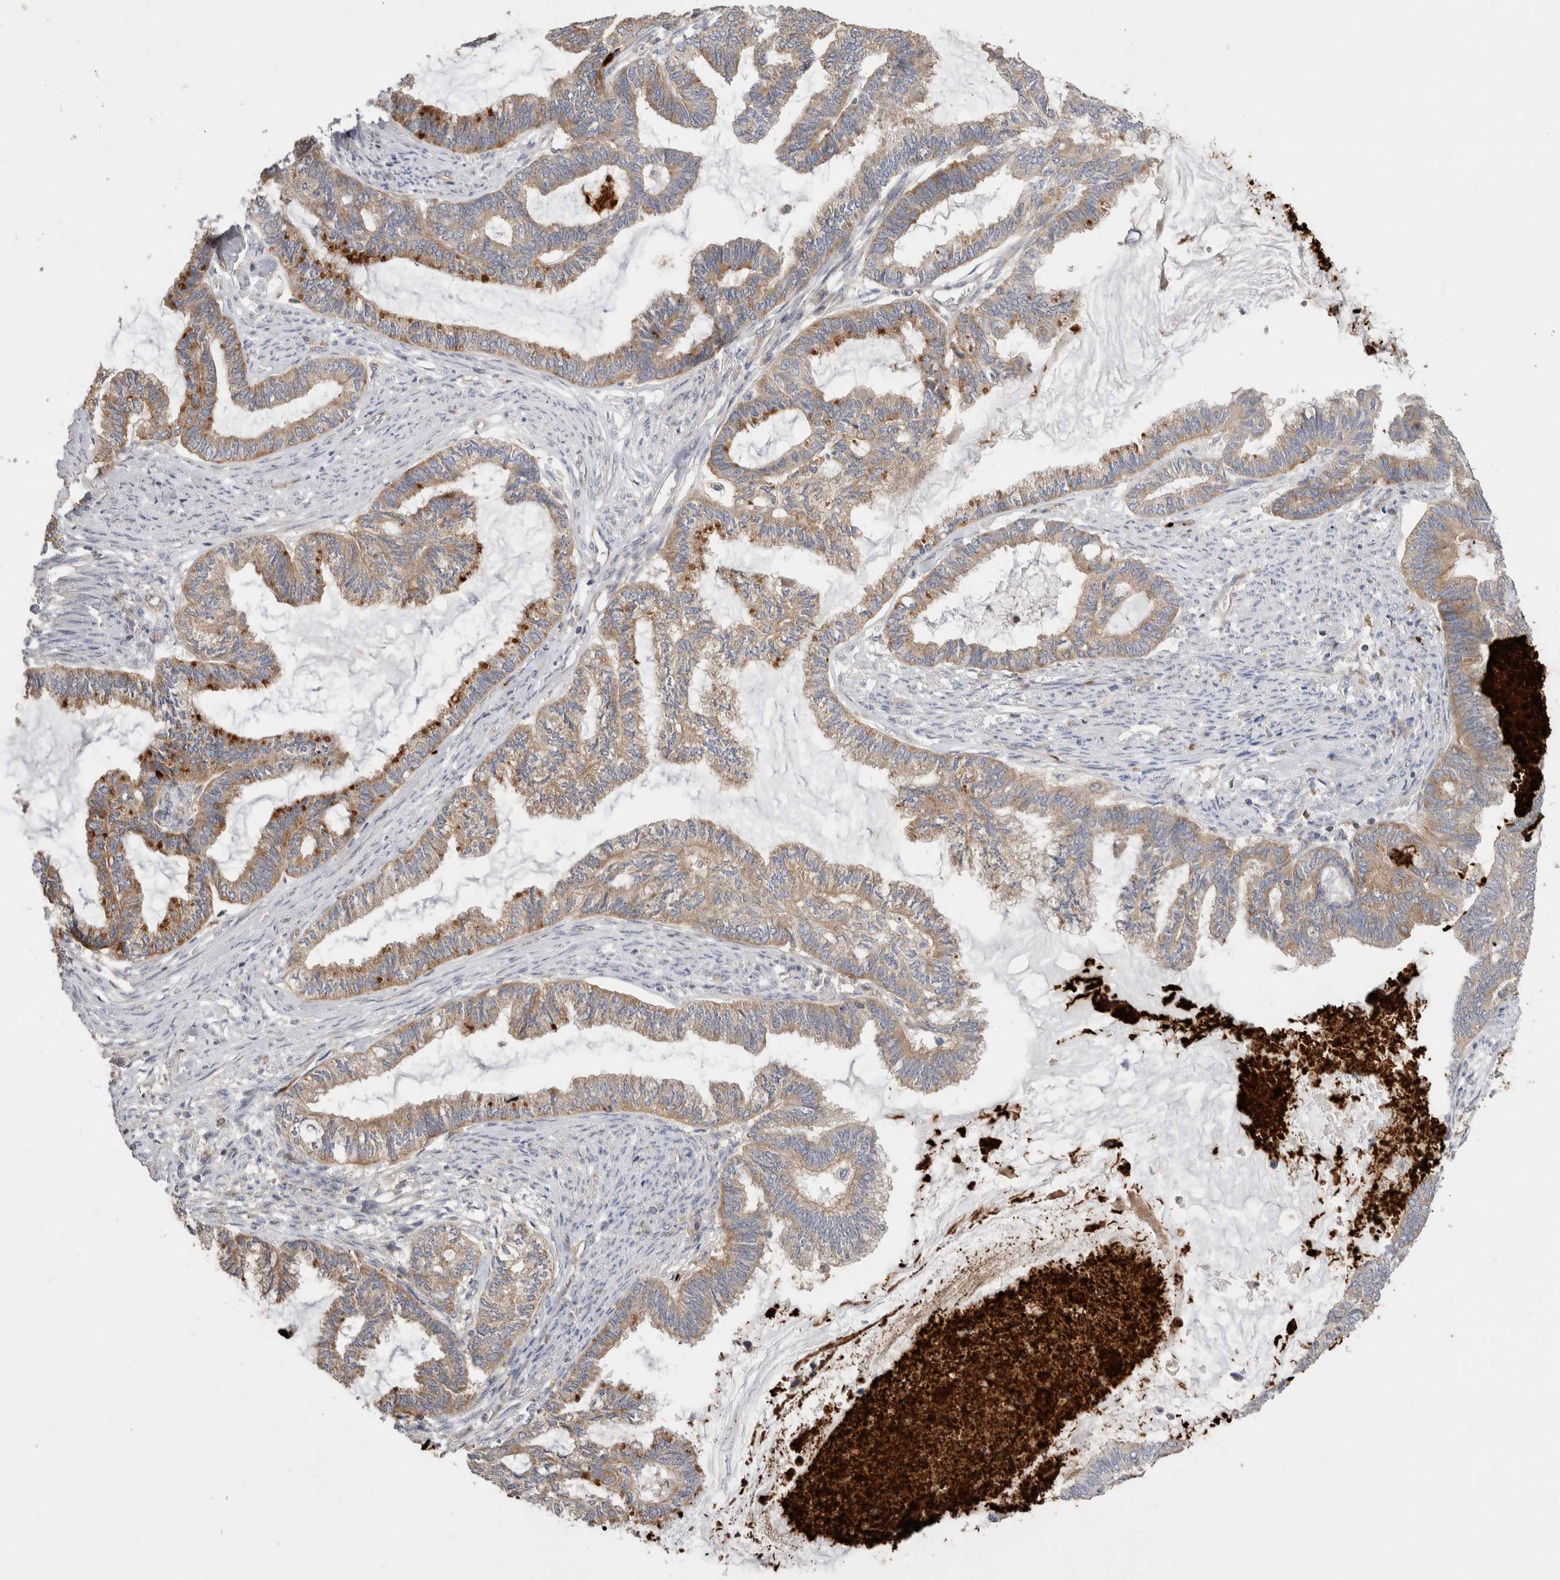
{"staining": {"intensity": "weak", "quantity": ">75%", "location": "cytoplasmic/membranous"}, "tissue": "endometrial cancer", "cell_type": "Tumor cells", "image_type": "cancer", "snomed": [{"axis": "morphology", "description": "Adenocarcinoma, NOS"}, {"axis": "topography", "description": "Endometrium"}], "caption": "Immunohistochemical staining of human endometrial cancer shows low levels of weak cytoplasmic/membranous expression in approximately >75% of tumor cells.", "gene": "NXT2", "patient": {"sex": "female", "age": 86}}